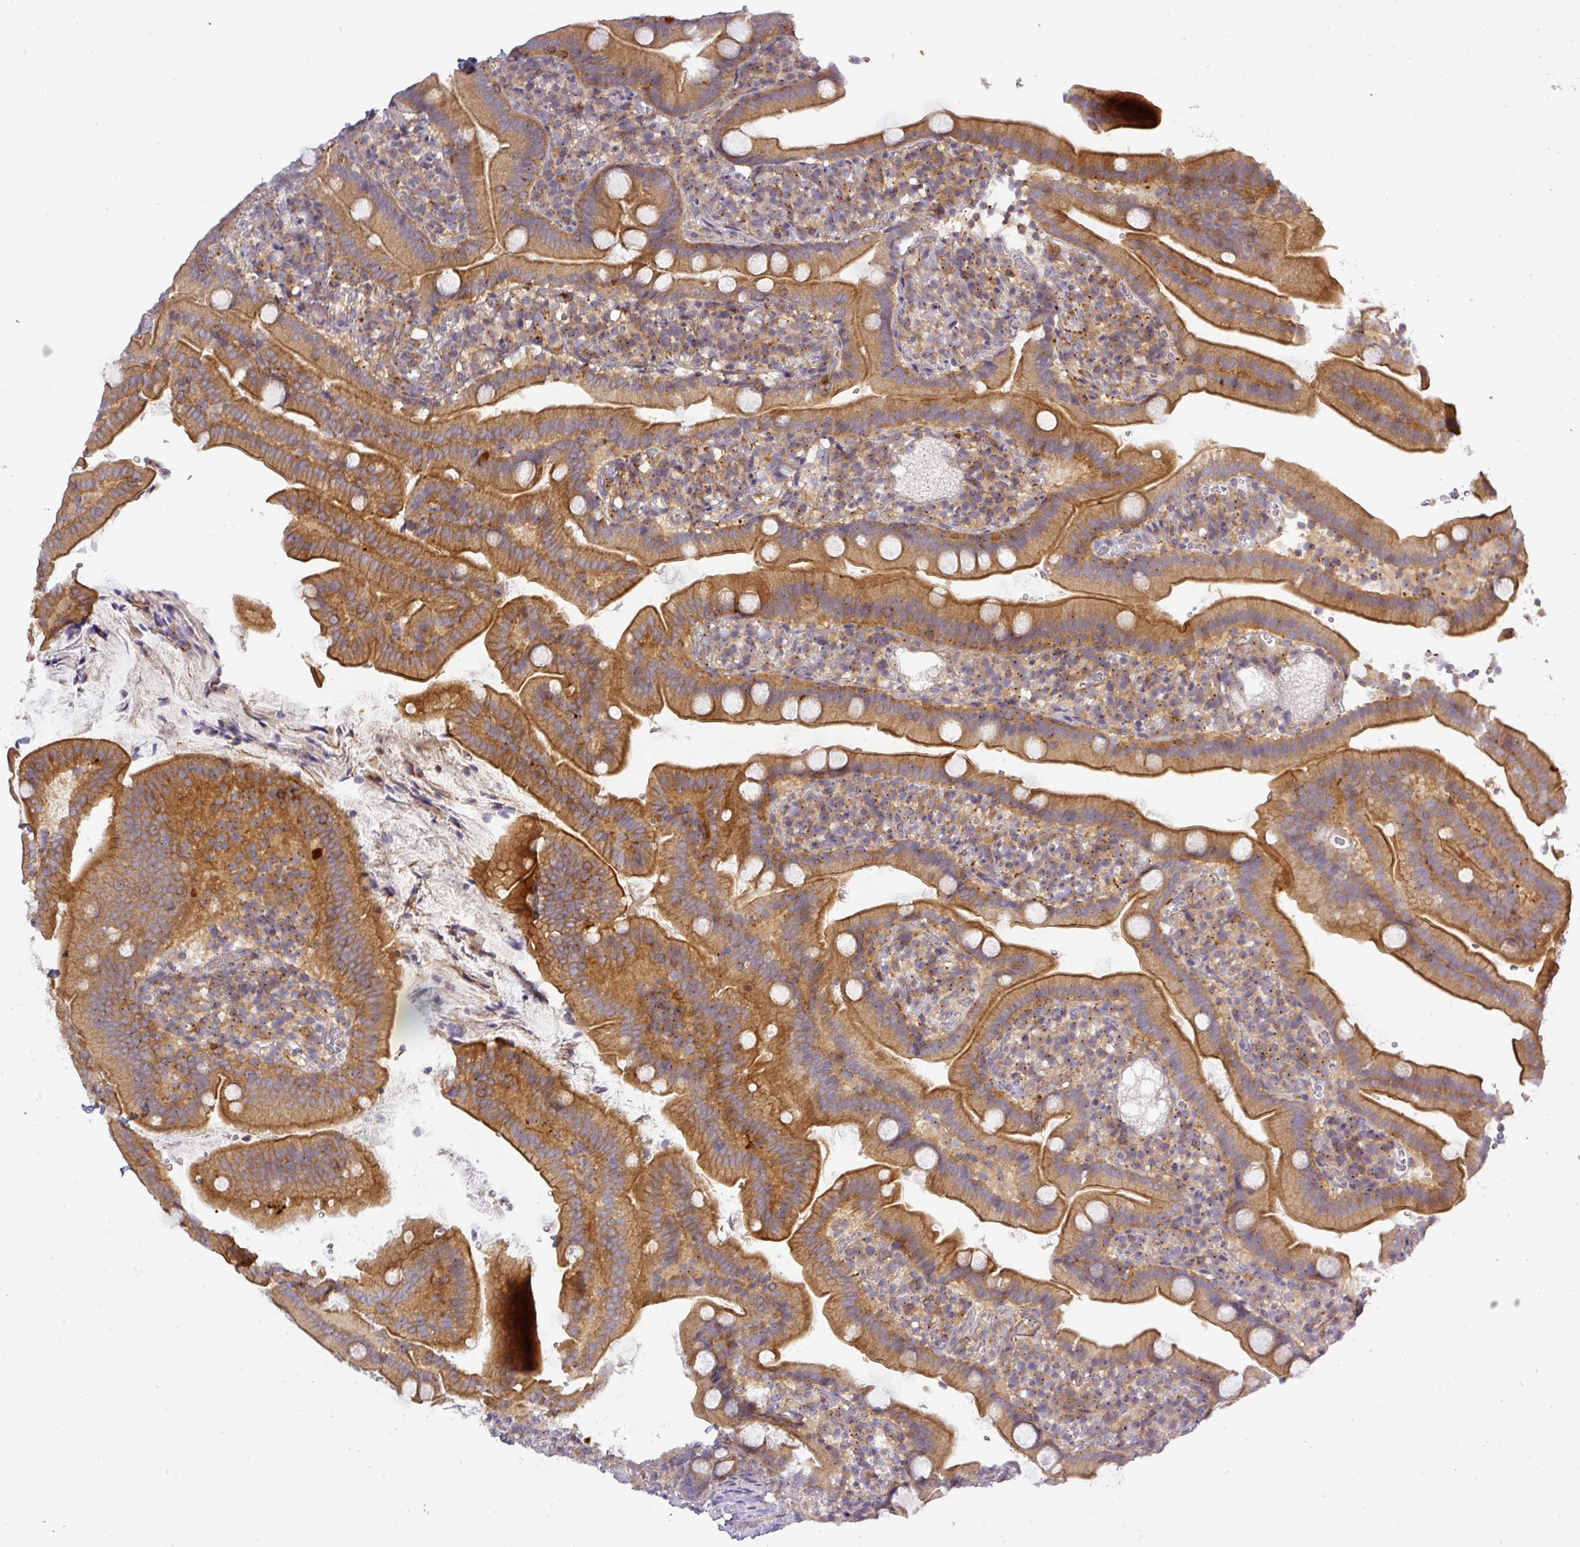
{"staining": {"intensity": "moderate", "quantity": ">75%", "location": "cytoplasmic/membranous"}, "tissue": "duodenum", "cell_type": "Glandular cells", "image_type": "normal", "snomed": [{"axis": "morphology", "description": "Normal tissue, NOS"}, {"axis": "topography", "description": "Duodenum"}], "caption": "Human duodenum stained for a protein (brown) shows moderate cytoplasmic/membranous positive positivity in about >75% of glandular cells.", "gene": "NIN", "patient": {"sex": "female", "age": 67}}